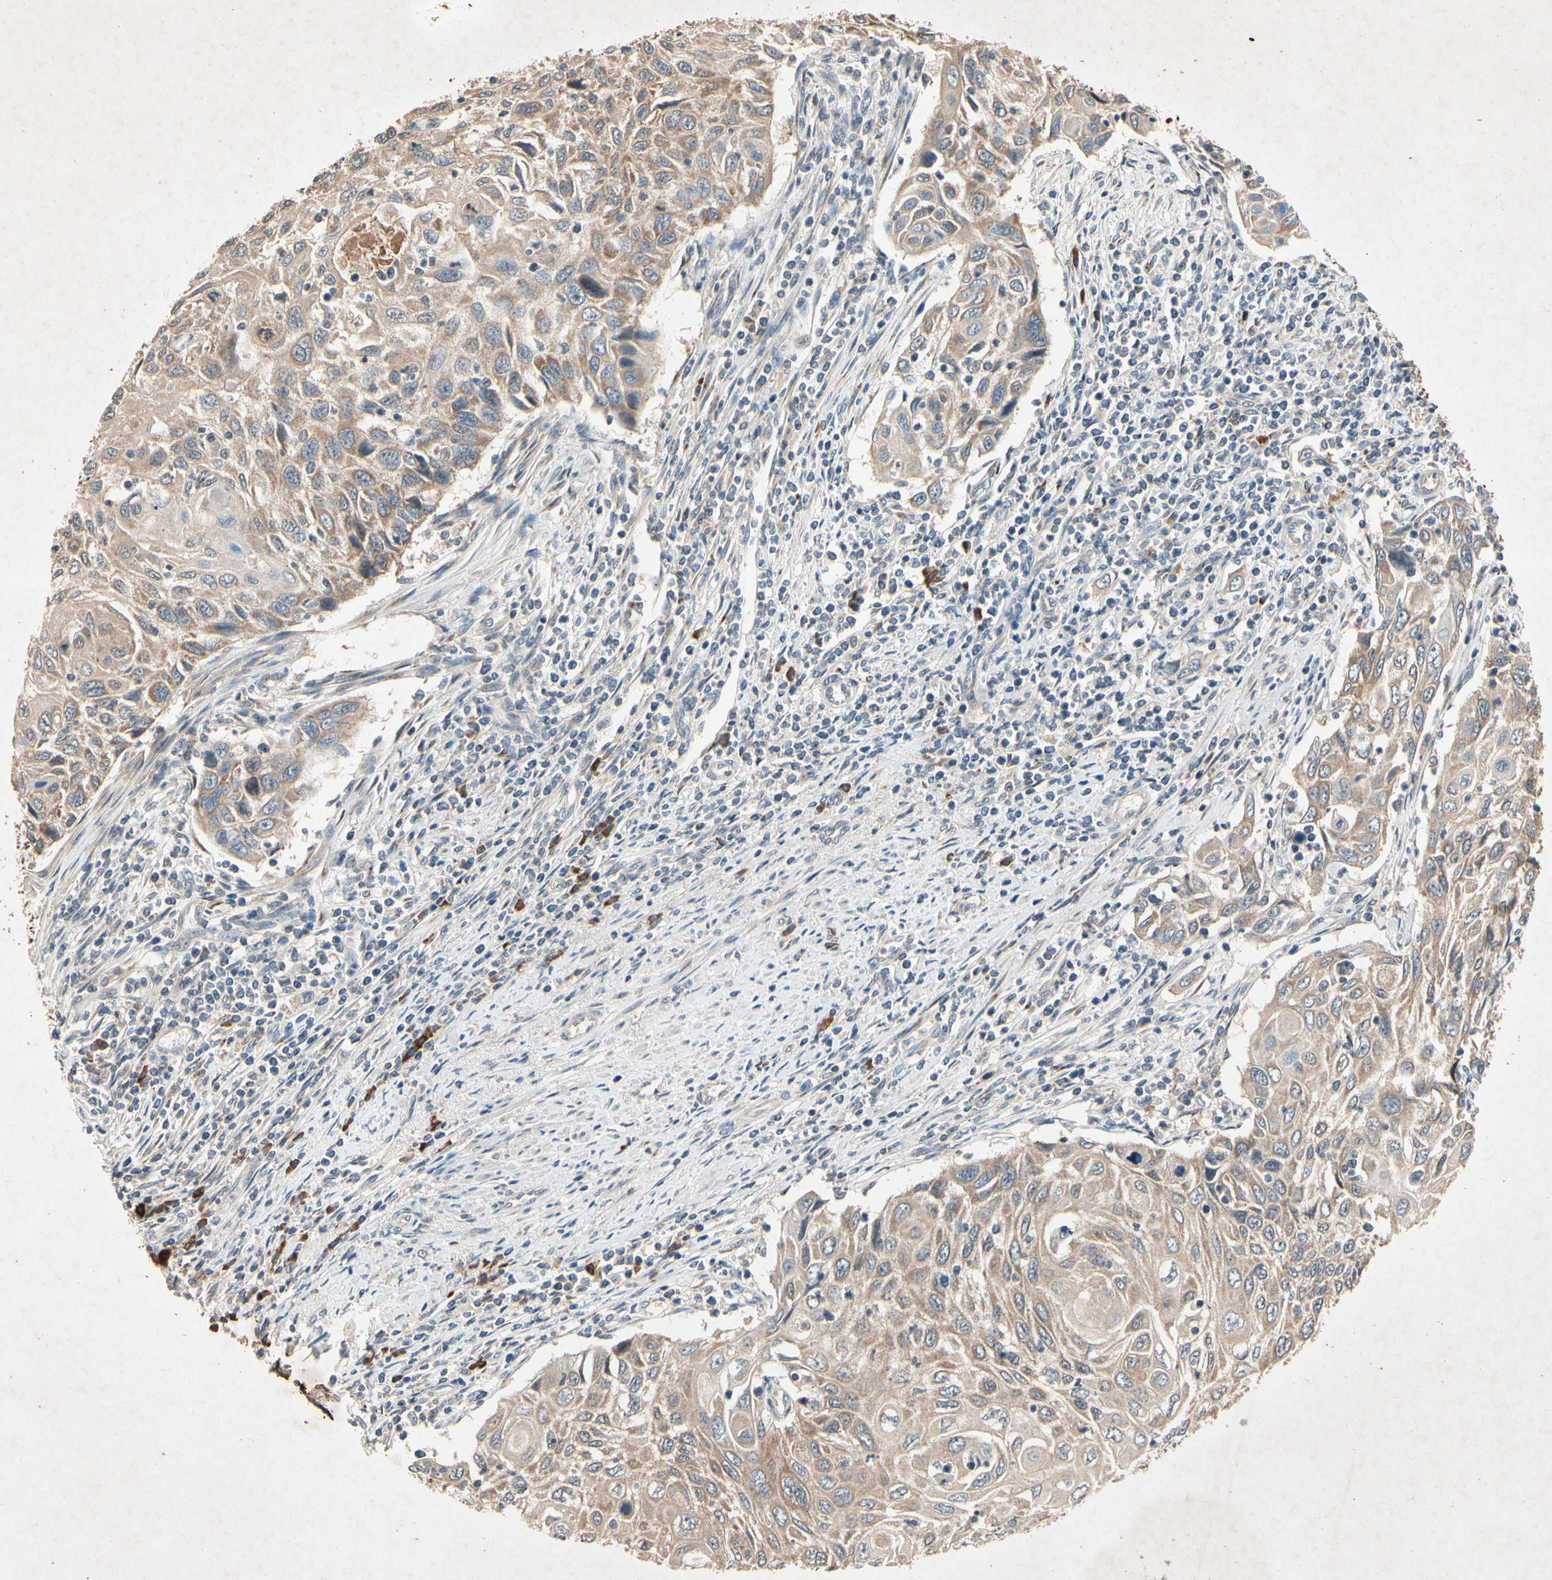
{"staining": {"intensity": "weak", "quantity": ">75%", "location": "cytoplasmic/membranous"}, "tissue": "cervical cancer", "cell_type": "Tumor cells", "image_type": "cancer", "snomed": [{"axis": "morphology", "description": "Squamous cell carcinoma, NOS"}, {"axis": "topography", "description": "Cervix"}], "caption": "A brown stain labels weak cytoplasmic/membranous positivity of a protein in human squamous cell carcinoma (cervical) tumor cells.", "gene": "PRDX4", "patient": {"sex": "female", "age": 70}}